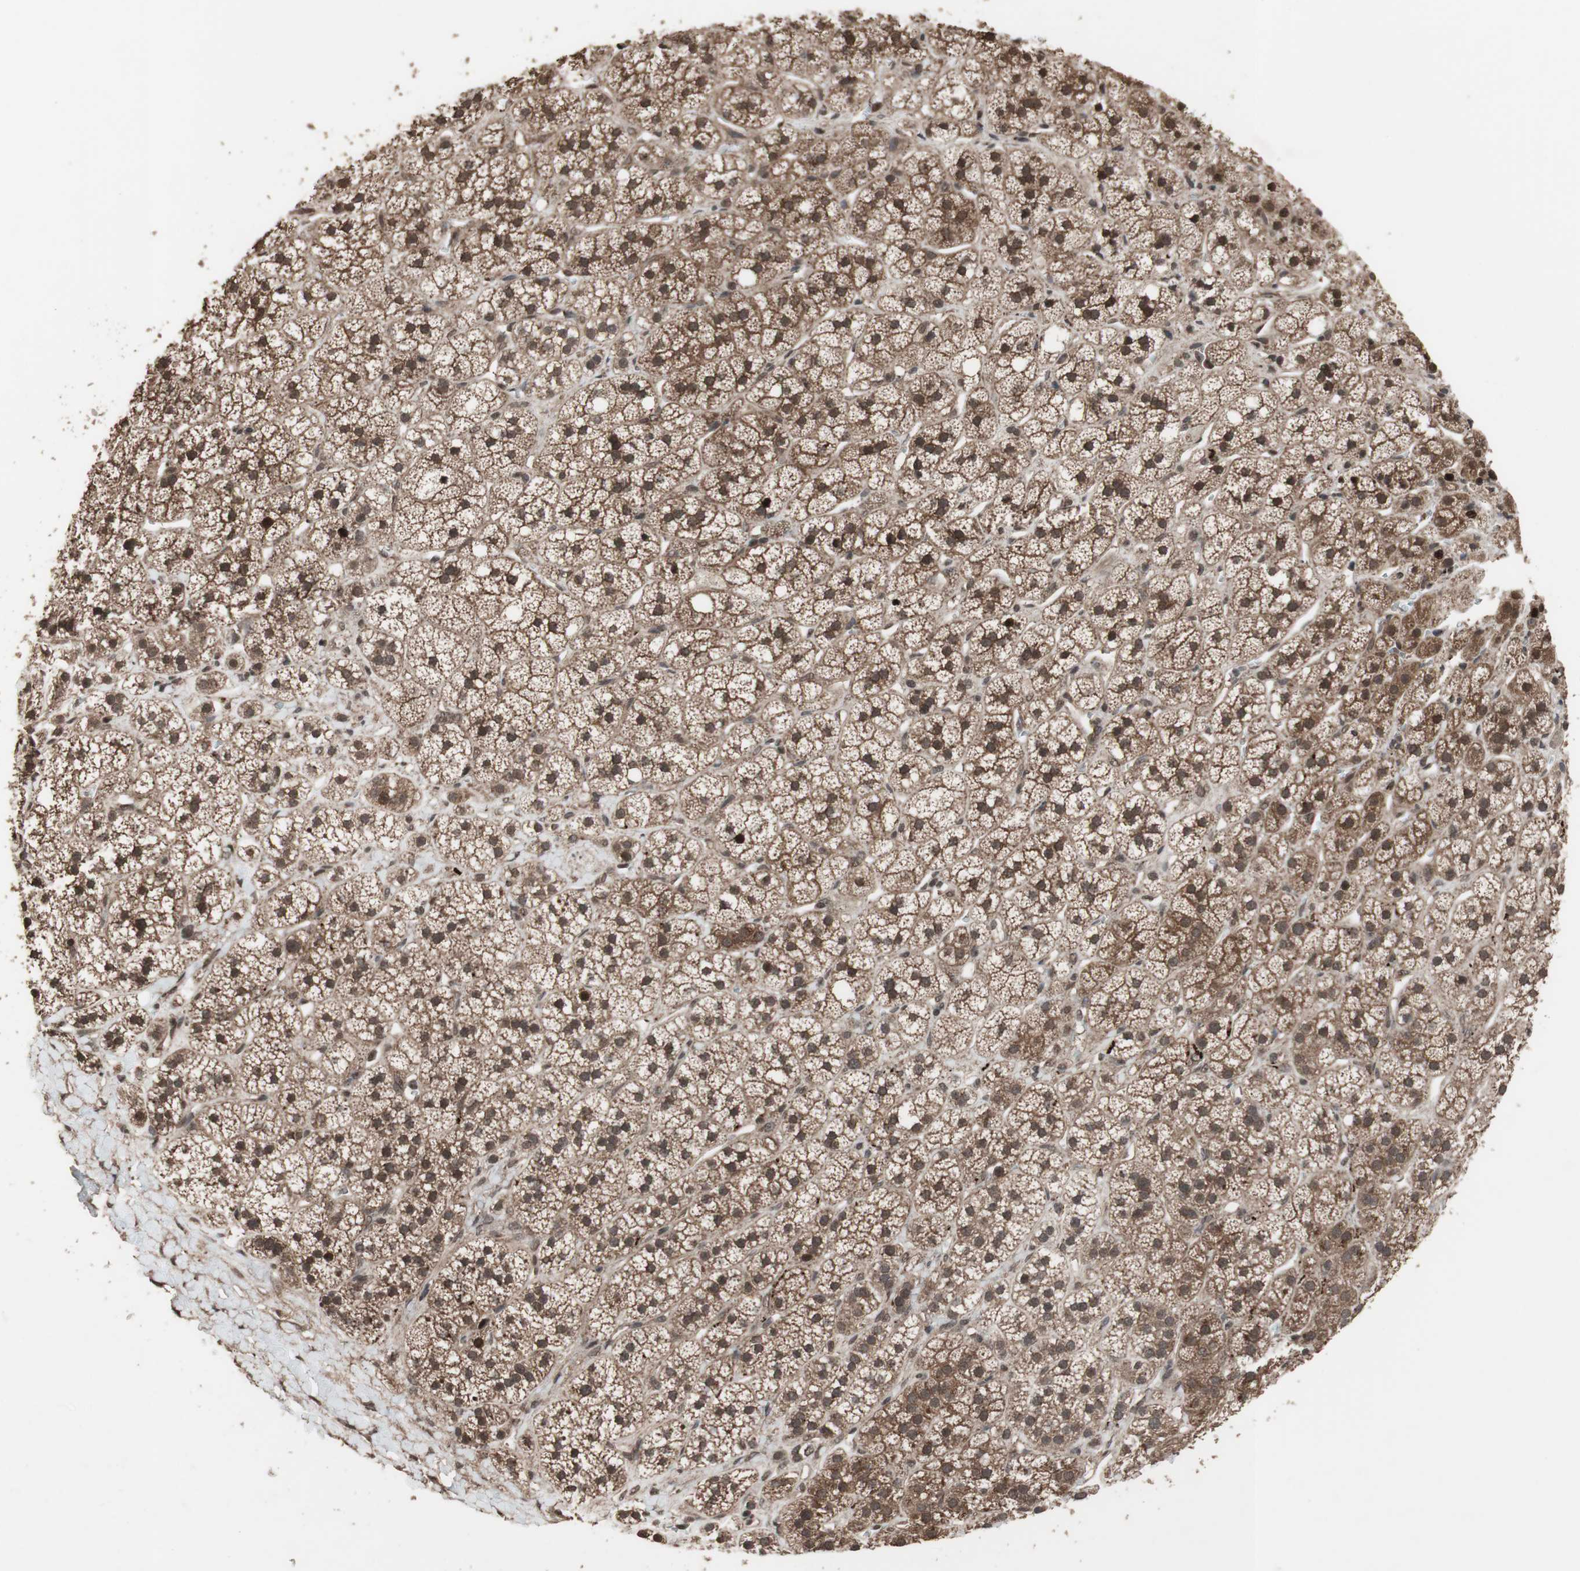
{"staining": {"intensity": "moderate", "quantity": ">75%", "location": "cytoplasmic/membranous"}, "tissue": "adrenal gland", "cell_type": "Glandular cells", "image_type": "normal", "snomed": [{"axis": "morphology", "description": "Normal tissue, NOS"}, {"axis": "topography", "description": "Adrenal gland"}], "caption": "DAB (3,3'-diaminobenzidine) immunohistochemical staining of benign adrenal gland shows moderate cytoplasmic/membranous protein staining in about >75% of glandular cells.", "gene": "KANSL1", "patient": {"sex": "male", "age": 56}}